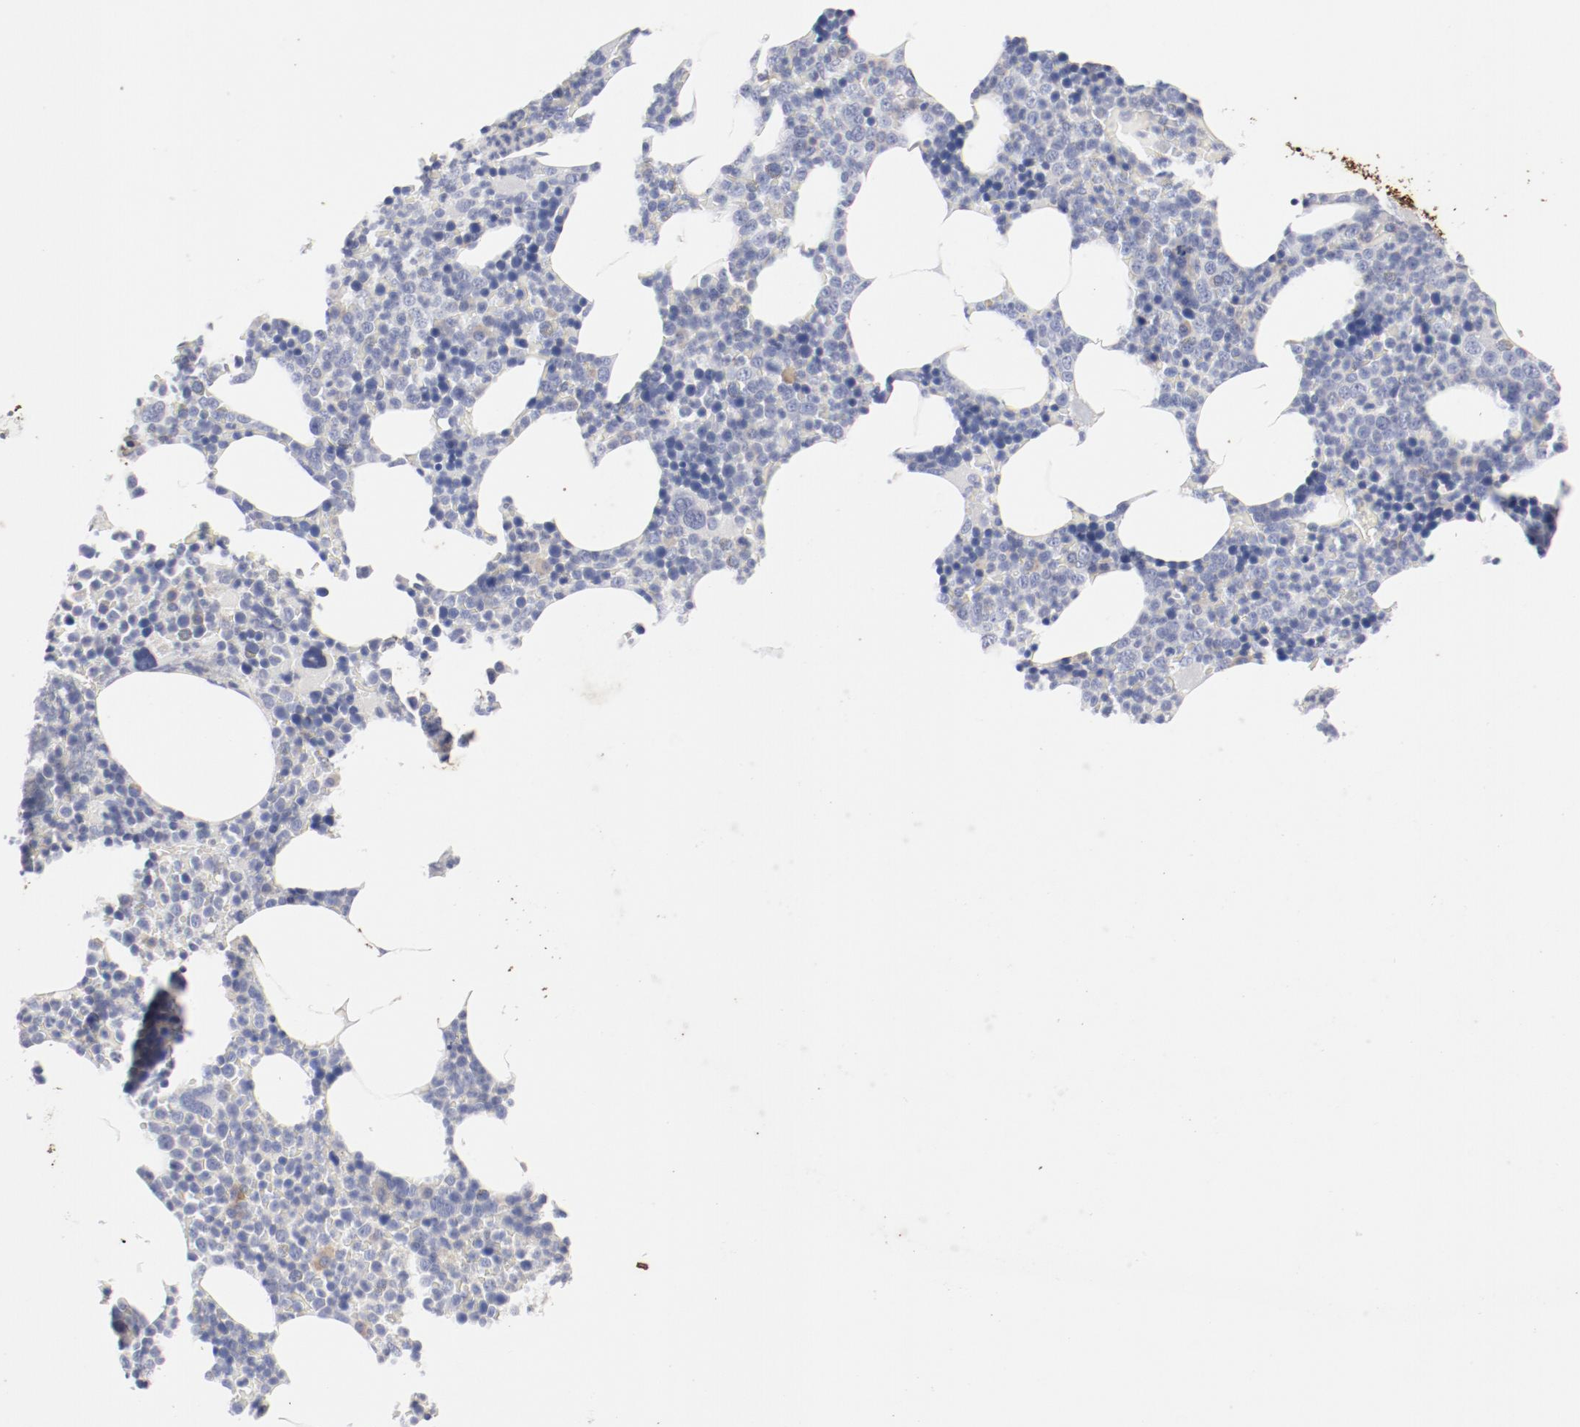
{"staining": {"intensity": "negative", "quantity": "none", "location": "none"}, "tissue": "bone marrow", "cell_type": "Hematopoietic cells", "image_type": "normal", "snomed": [{"axis": "morphology", "description": "Normal tissue, NOS"}, {"axis": "topography", "description": "Bone marrow"}], "caption": "A histopathology image of human bone marrow is negative for staining in hematopoietic cells. The staining was performed using DAB (3,3'-diaminobenzidine) to visualize the protein expression in brown, while the nuclei were stained in blue with hematoxylin (Magnification: 20x).", "gene": "TSPAN6", "patient": {"sex": "female", "age": 66}}